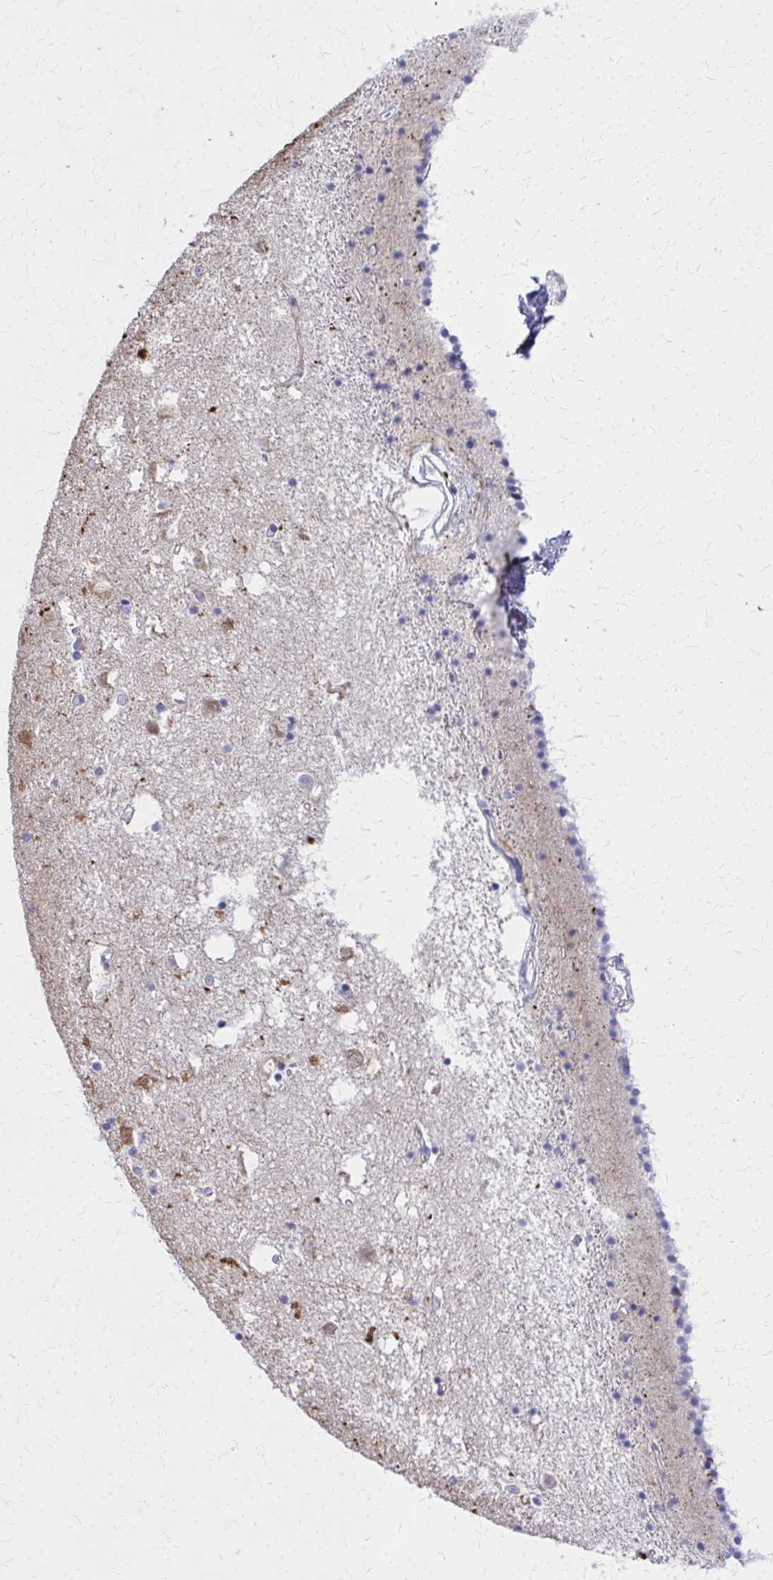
{"staining": {"intensity": "negative", "quantity": "none", "location": "none"}, "tissue": "caudate", "cell_type": "Glial cells", "image_type": "normal", "snomed": [{"axis": "morphology", "description": "Normal tissue, NOS"}, {"axis": "topography", "description": "Lateral ventricle wall"}], "caption": "Image shows no protein positivity in glial cells of benign caudate.", "gene": "TPSG1", "patient": {"sex": "female", "age": 71}}